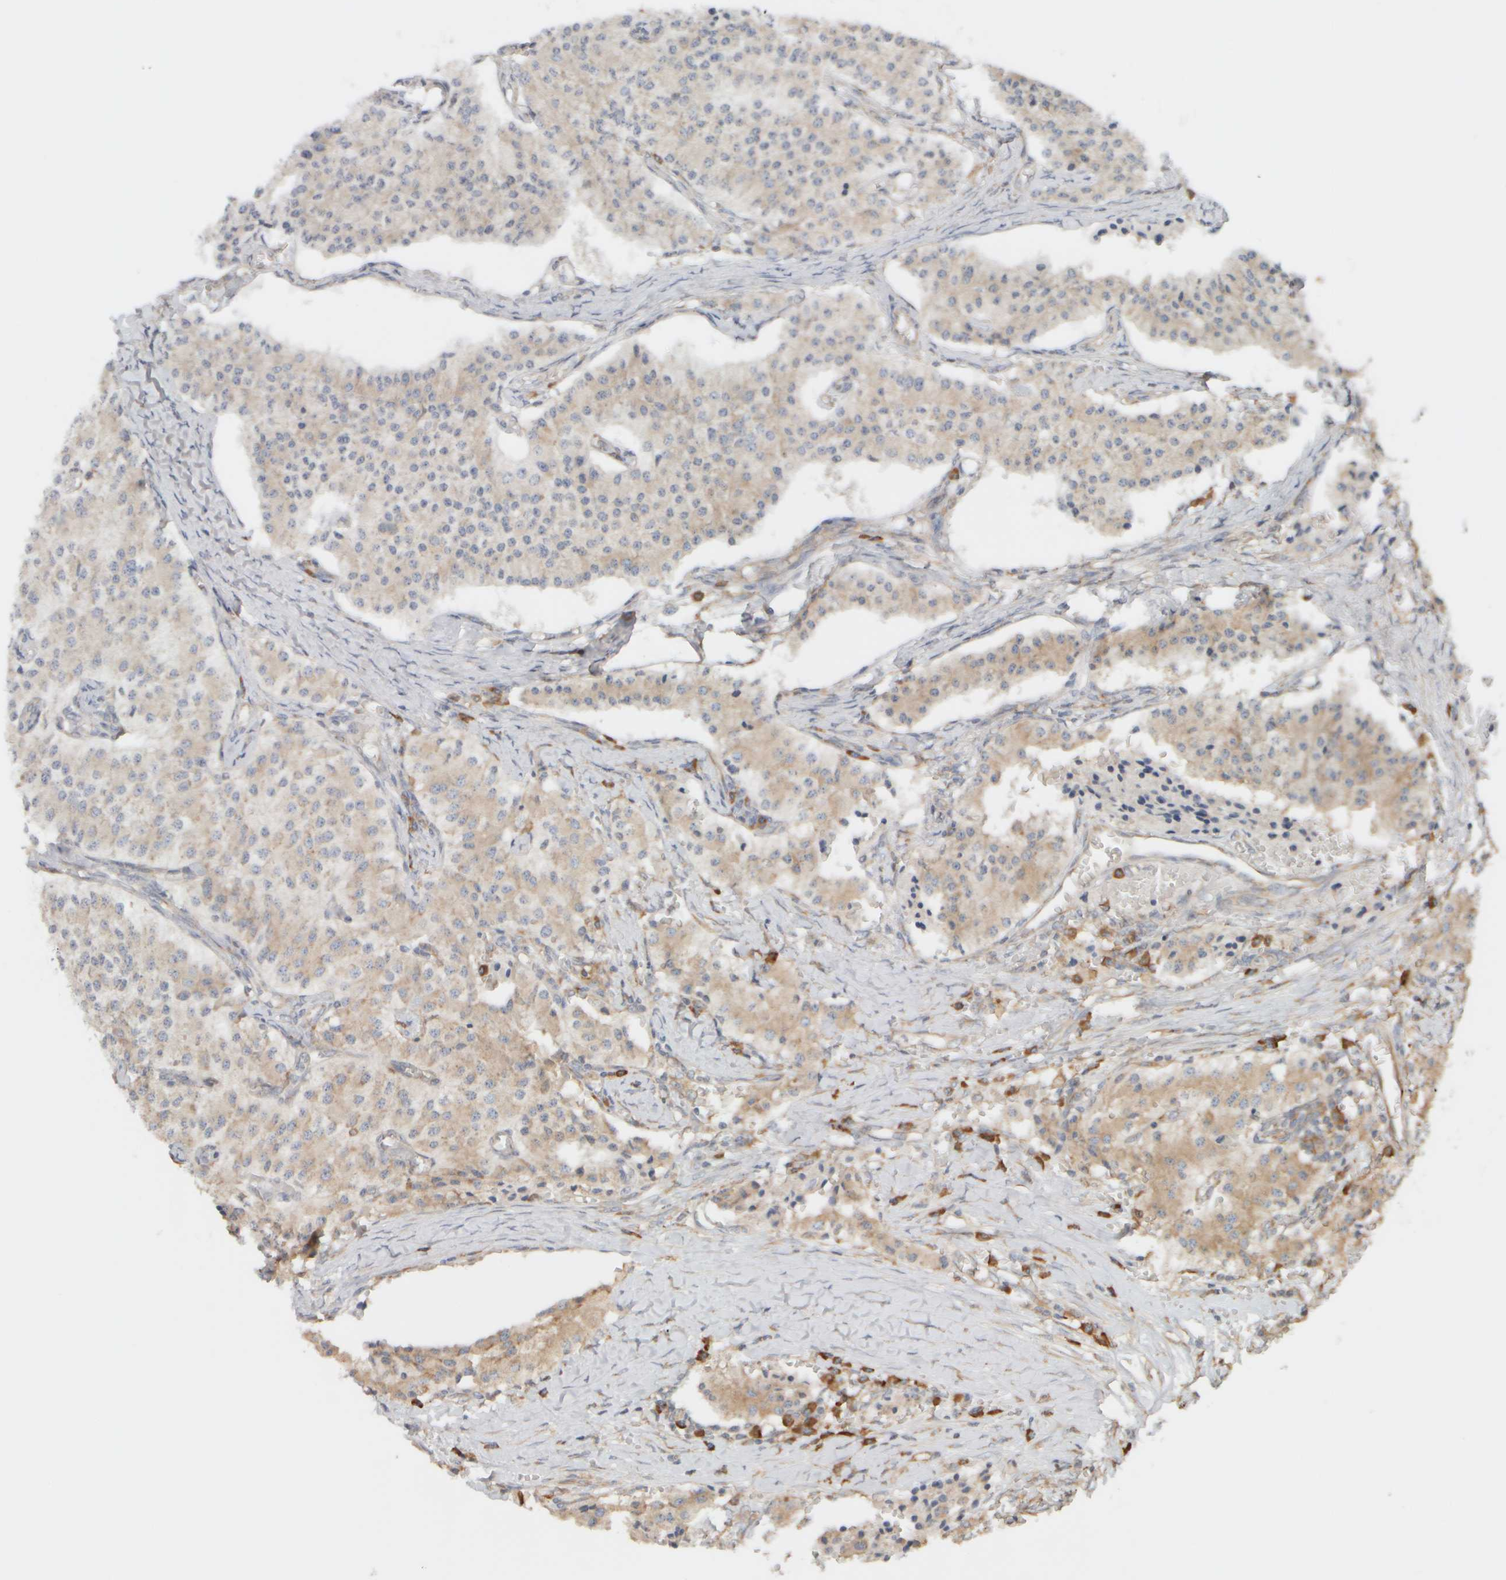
{"staining": {"intensity": "weak", "quantity": "25%-75%", "location": "cytoplasmic/membranous"}, "tissue": "carcinoid", "cell_type": "Tumor cells", "image_type": "cancer", "snomed": [{"axis": "morphology", "description": "Carcinoid, malignant, NOS"}, {"axis": "topography", "description": "Colon"}], "caption": "This image reveals IHC staining of carcinoid, with low weak cytoplasmic/membranous staining in approximately 25%-75% of tumor cells.", "gene": "EIF2B3", "patient": {"sex": "female", "age": 52}}